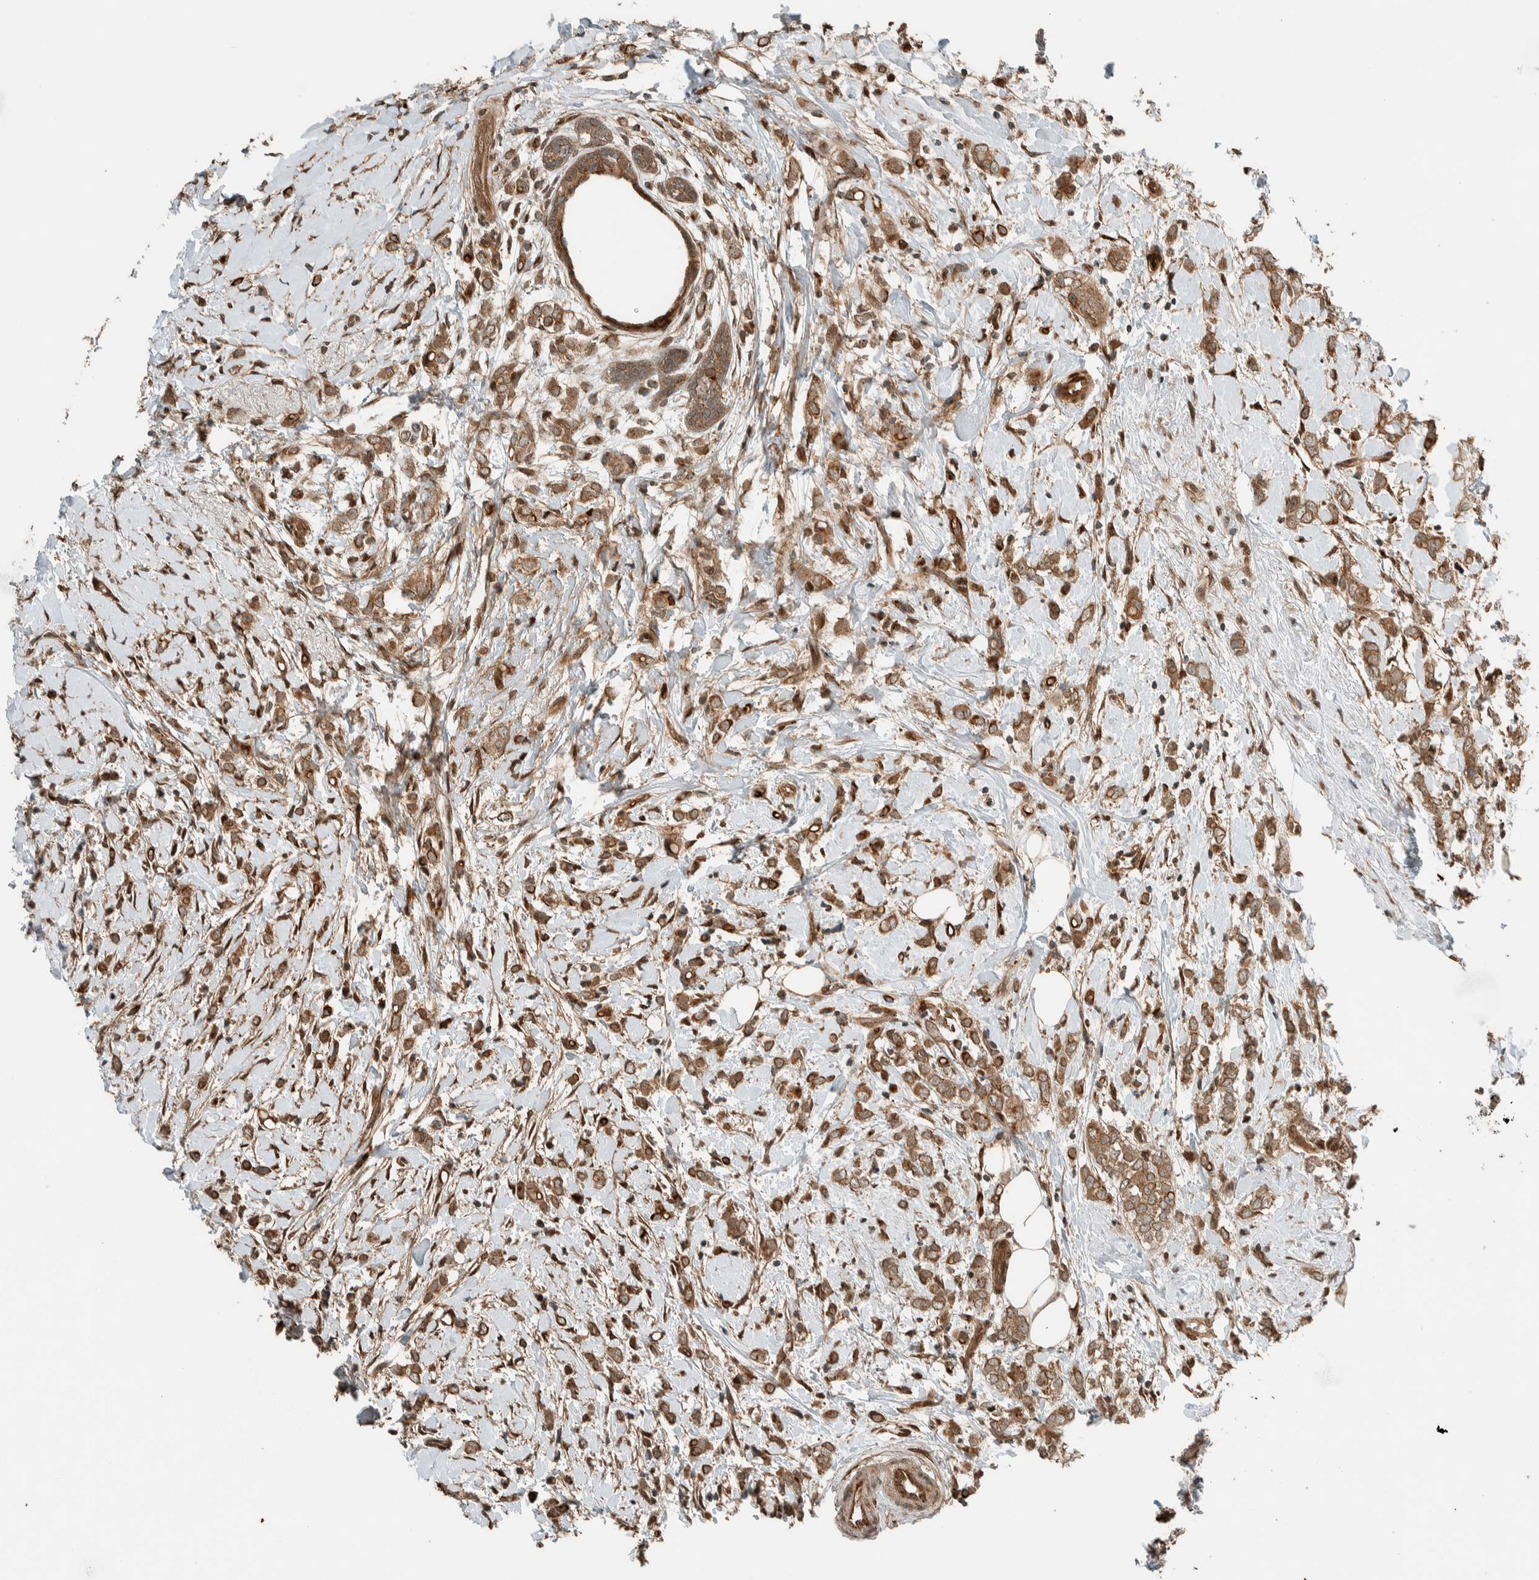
{"staining": {"intensity": "moderate", "quantity": ">75%", "location": "cytoplasmic/membranous"}, "tissue": "breast cancer", "cell_type": "Tumor cells", "image_type": "cancer", "snomed": [{"axis": "morphology", "description": "Normal tissue, NOS"}, {"axis": "morphology", "description": "Lobular carcinoma"}, {"axis": "topography", "description": "Breast"}], "caption": "Immunohistochemical staining of breast cancer (lobular carcinoma) shows medium levels of moderate cytoplasmic/membranous protein positivity in about >75% of tumor cells.", "gene": "STXBP4", "patient": {"sex": "female", "age": 47}}